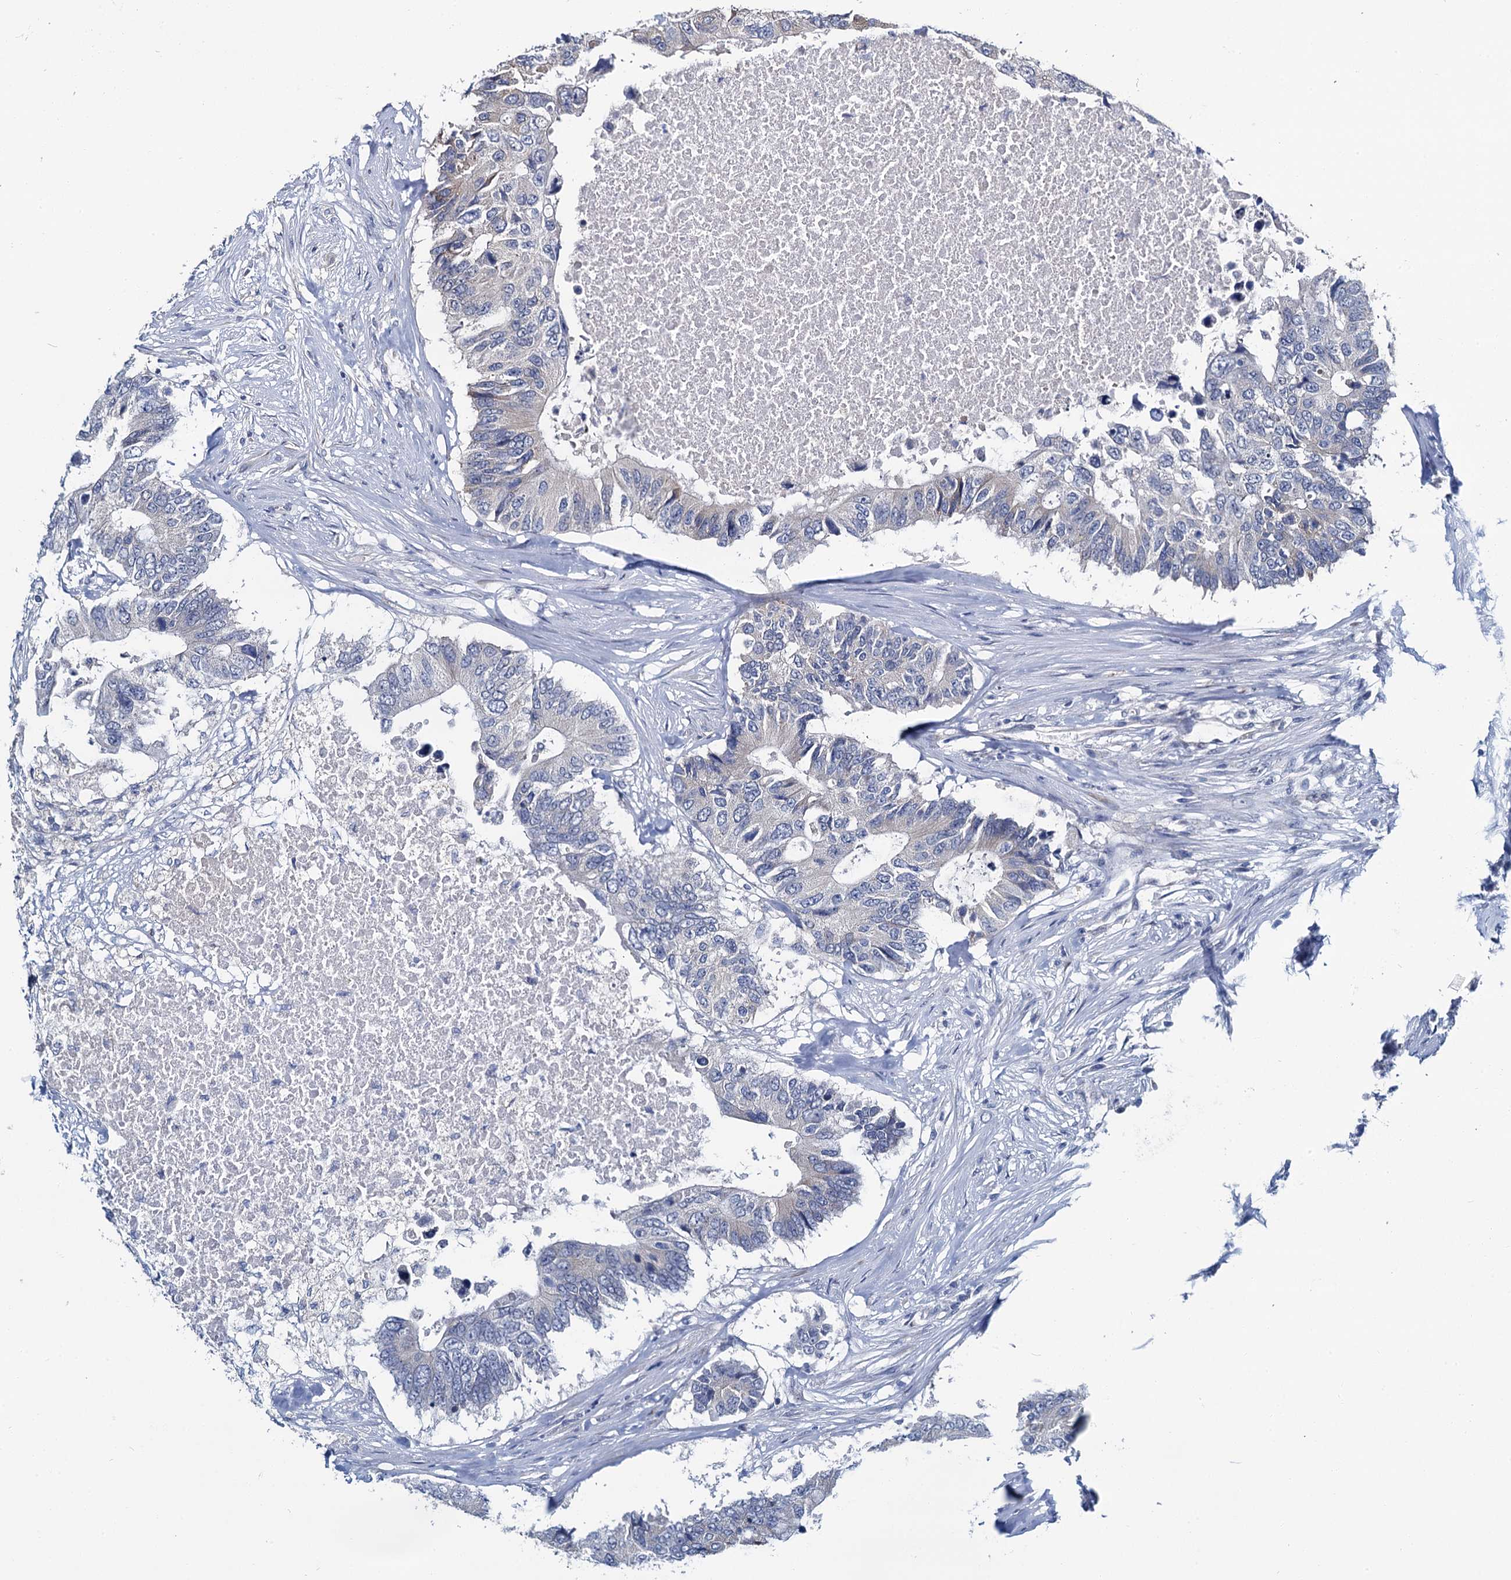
{"staining": {"intensity": "negative", "quantity": "none", "location": "none"}, "tissue": "colorectal cancer", "cell_type": "Tumor cells", "image_type": "cancer", "snomed": [{"axis": "morphology", "description": "Adenocarcinoma, NOS"}, {"axis": "topography", "description": "Colon"}], "caption": "Immunohistochemistry (IHC) micrograph of neoplastic tissue: human colorectal adenocarcinoma stained with DAB exhibits no significant protein positivity in tumor cells.", "gene": "MIOX", "patient": {"sex": "male", "age": 71}}